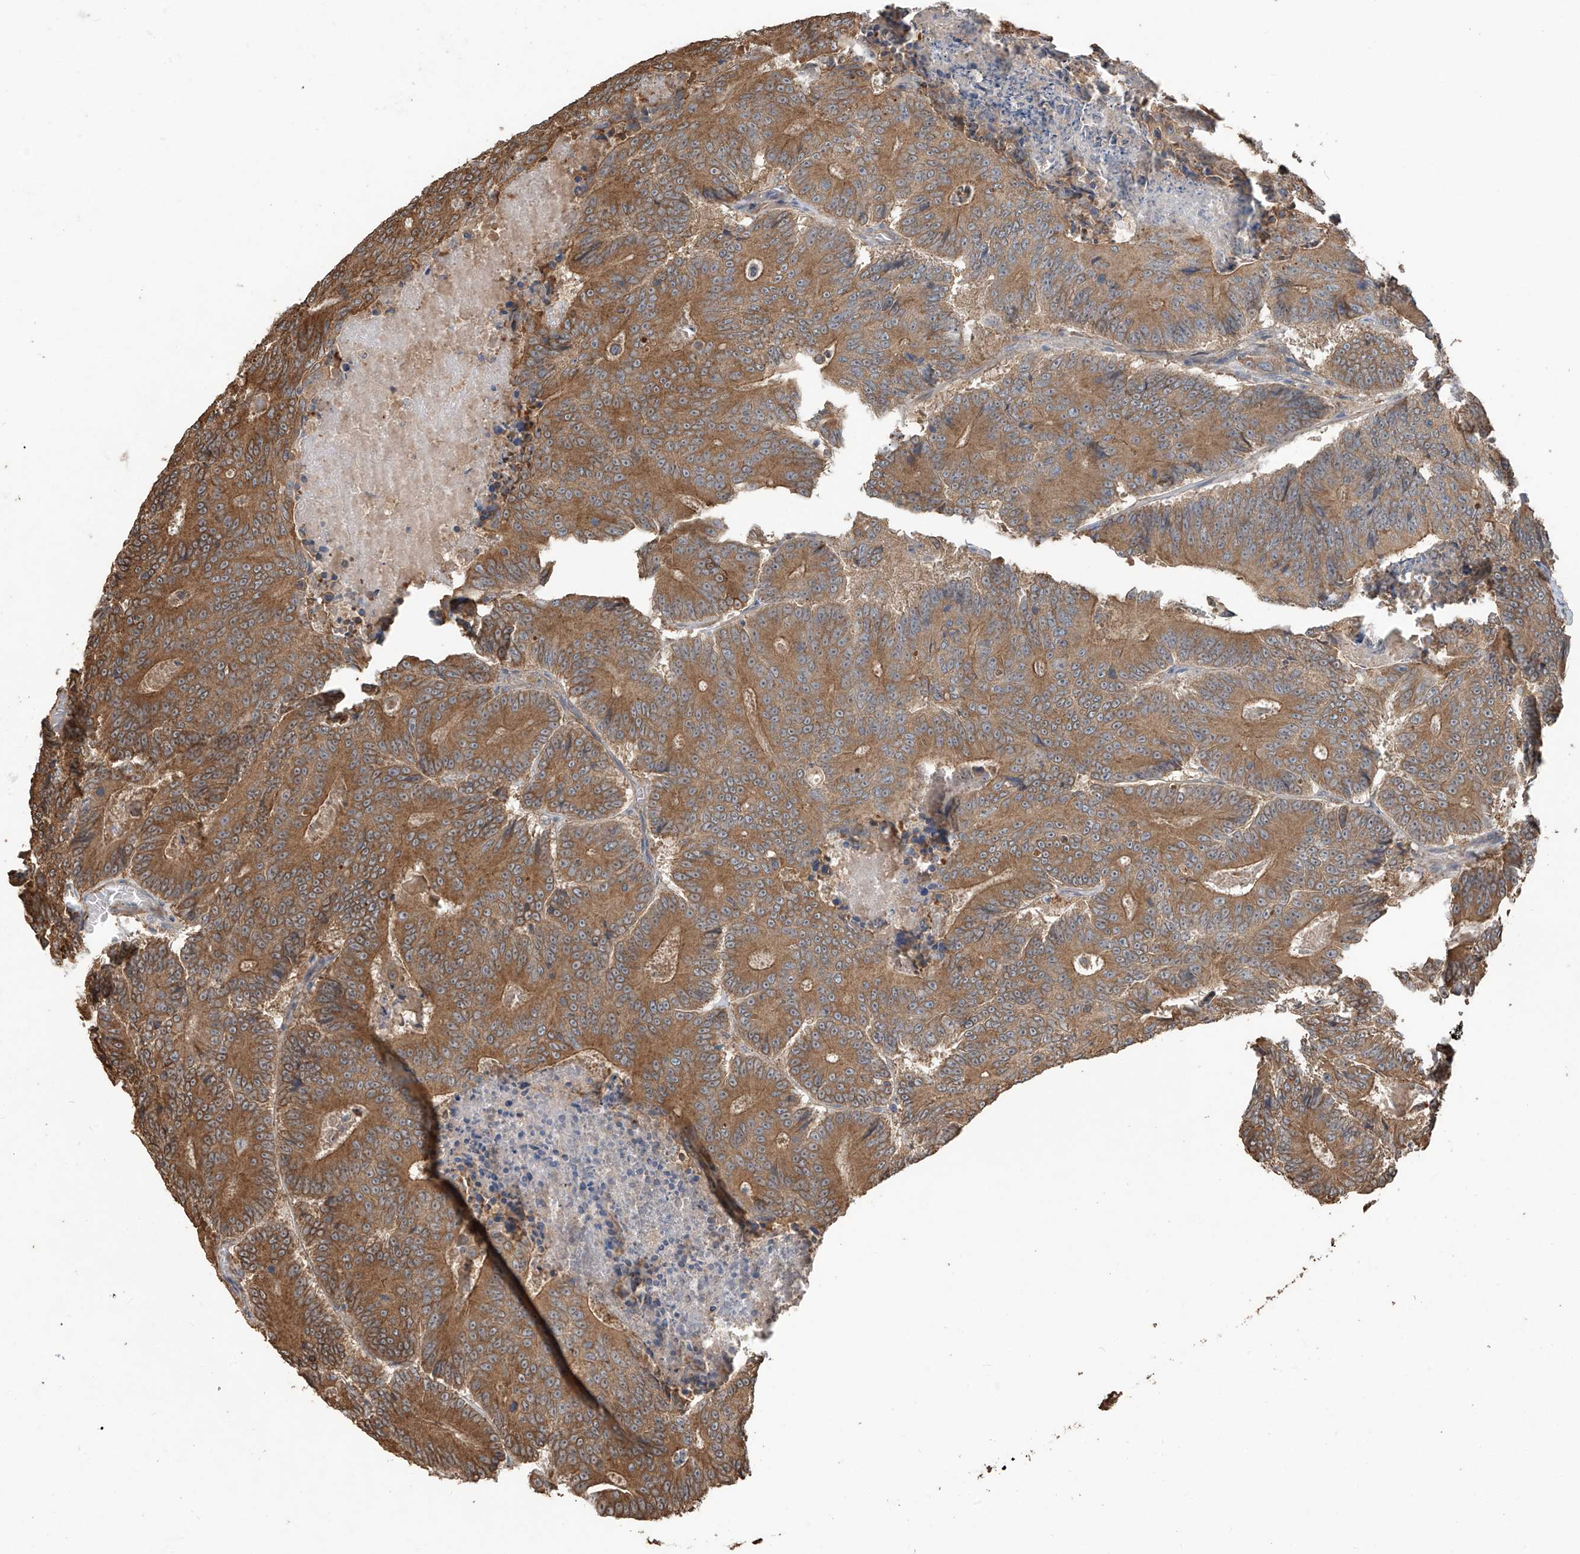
{"staining": {"intensity": "moderate", "quantity": ">75%", "location": "cytoplasmic/membranous"}, "tissue": "colorectal cancer", "cell_type": "Tumor cells", "image_type": "cancer", "snomed": [{"axis": "morphology", "description": "Adenocarcinoma, NOS"}, {"axis": "topography", "description": "Colon"}], "caption": "Human colorectal cancer stained with a protein marker demonstrates moderate staining in tumor cells.", "gene": "AGBL5", "patient": {"sex": "male", "age": 83}}